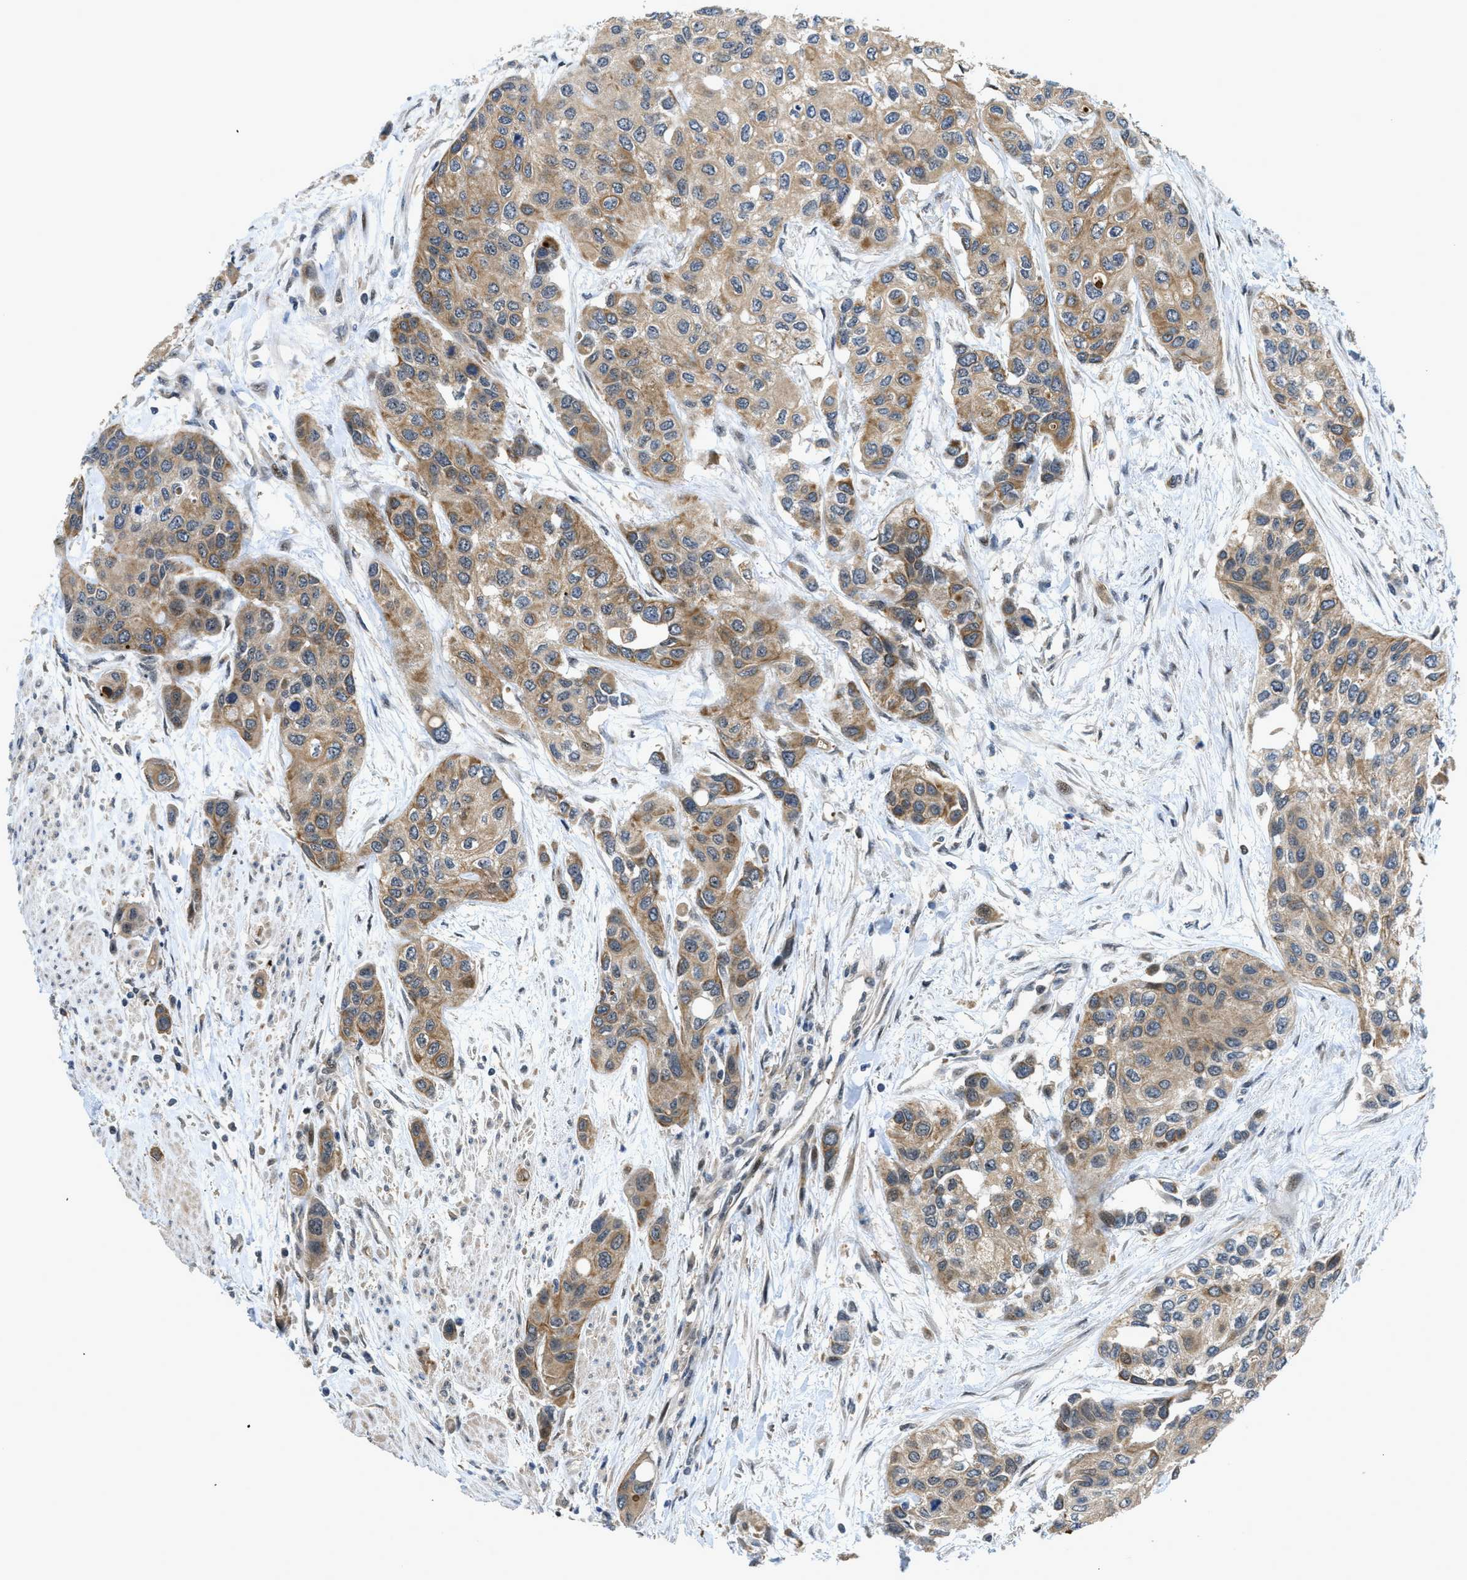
{"staining": {"intensity": "moderate", "quantity": ">75%", "location": "cytoplasmic/membranous"}, "tissue": "urothelial cancer", "cell_type": "Tumor cells", "image_type": "cancer", "snomed": [{"axis": "morphology", "description": "Urothelial carcinoma, High grade"}, {"axis": "topography", "description": "Urinary bladder"}], "caption": "This histopathology image displays urothelial carcinoma (high-grade) stained with immunohistochemistry to label a protein in brown. The cytoplasmic/membranous of tumor cells show moderate positivity for the protein. Nuclei are counter-stained blue.", "gene": "DNAJC28", "patient": {"sex": "female", "age": 56}}